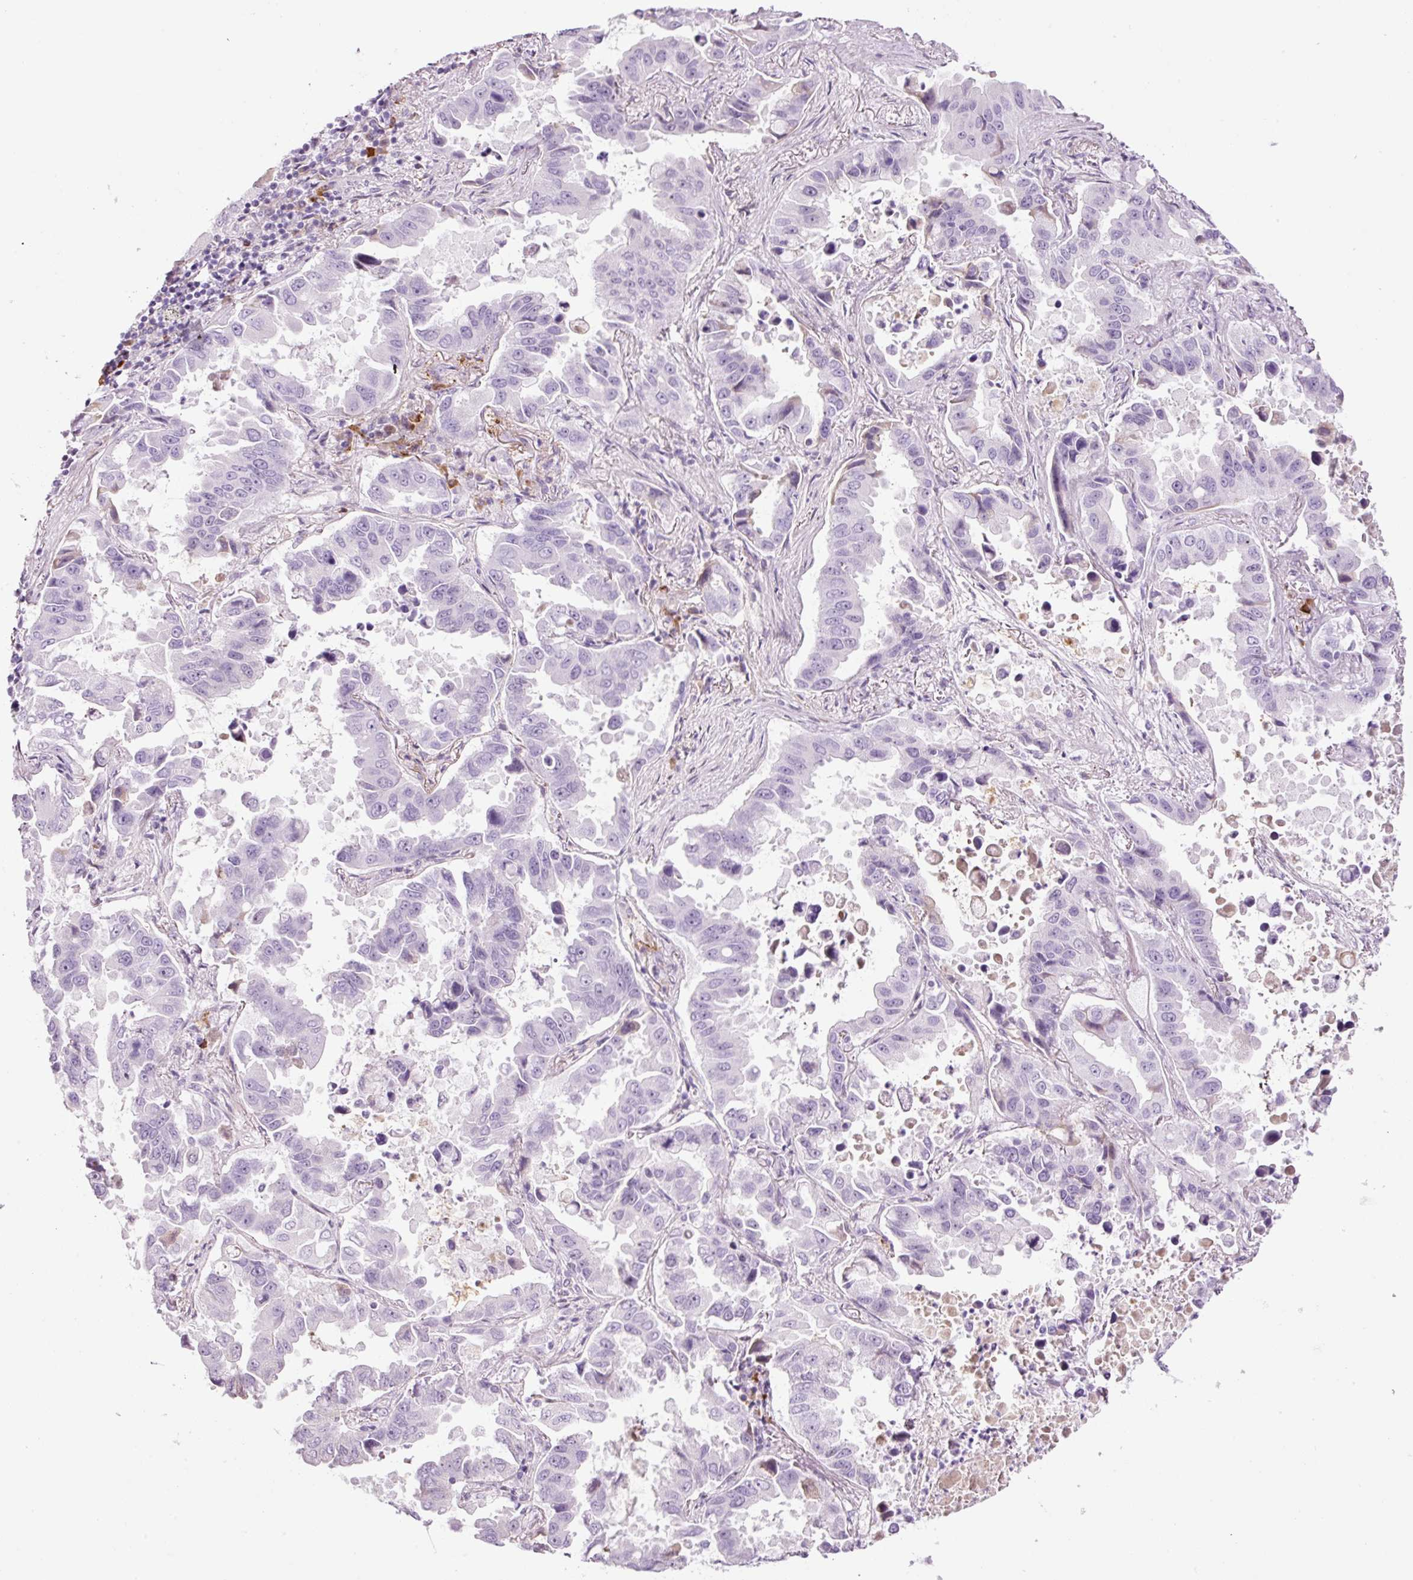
{"staining": {"intensity": "negative", "quantity": "none", "location": "none"}, "tissue": "lung cancer", "cell_type": "Tumor cells", "image_type": "cancer", "snomed": [{"axis": "morphology", "description": "Adenocarcinoma, NOS"}, {"axis": "topography", "description": "Lung"}], "caption": "DAB (3,3'-diaminobenzidine) immunohistochemical staining of human lung cancer (adenocarcinoma) displays no significant positivity in tumor cells. (DAB IHC visualized using brightfield microscopy, high magnification).", "gene": "KLF1", "patient": {"sex": "male", "age": 64}}